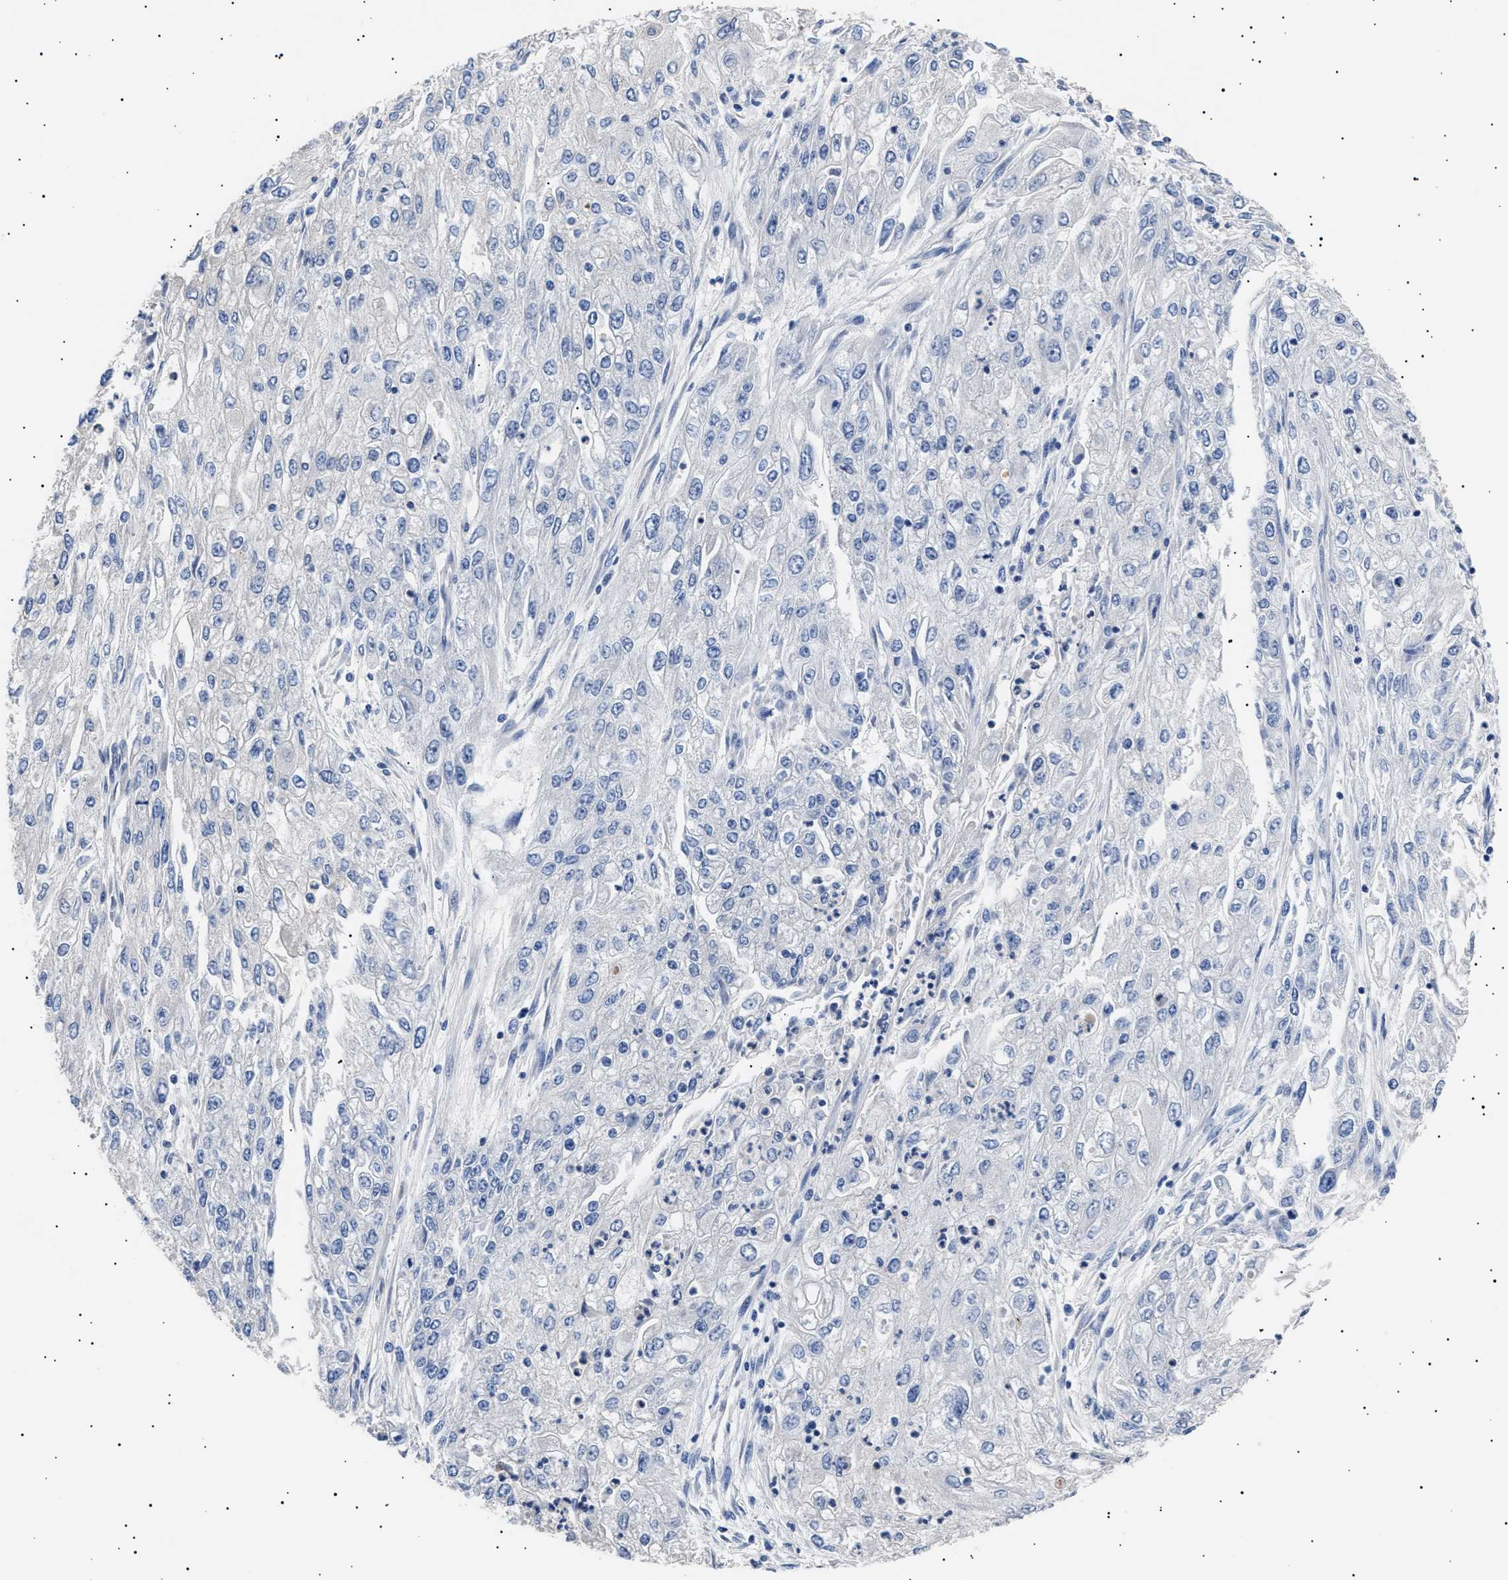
{"staining": {"intensity": "negative", "quantity": "none", "location": "none"}, "tissue": "endometrial cancer", "cell_type": "Tumor cells", "image_type": "cancer", "snomed": [{"axis": "morphology", "description": "Adenocarcinoma, NOS"}, {"axis": "topography", "description": "Endometrium"}], "caption": "Tumor cells are negative for brown protein staining in endometrial cancer (adenocarcinoma). (DAB immunohistochemistry (IHC) visualized using brightfield microscopy, high magnification).", "gene": "HEMGN", "patient": {"sex": "female", "age": 49}}